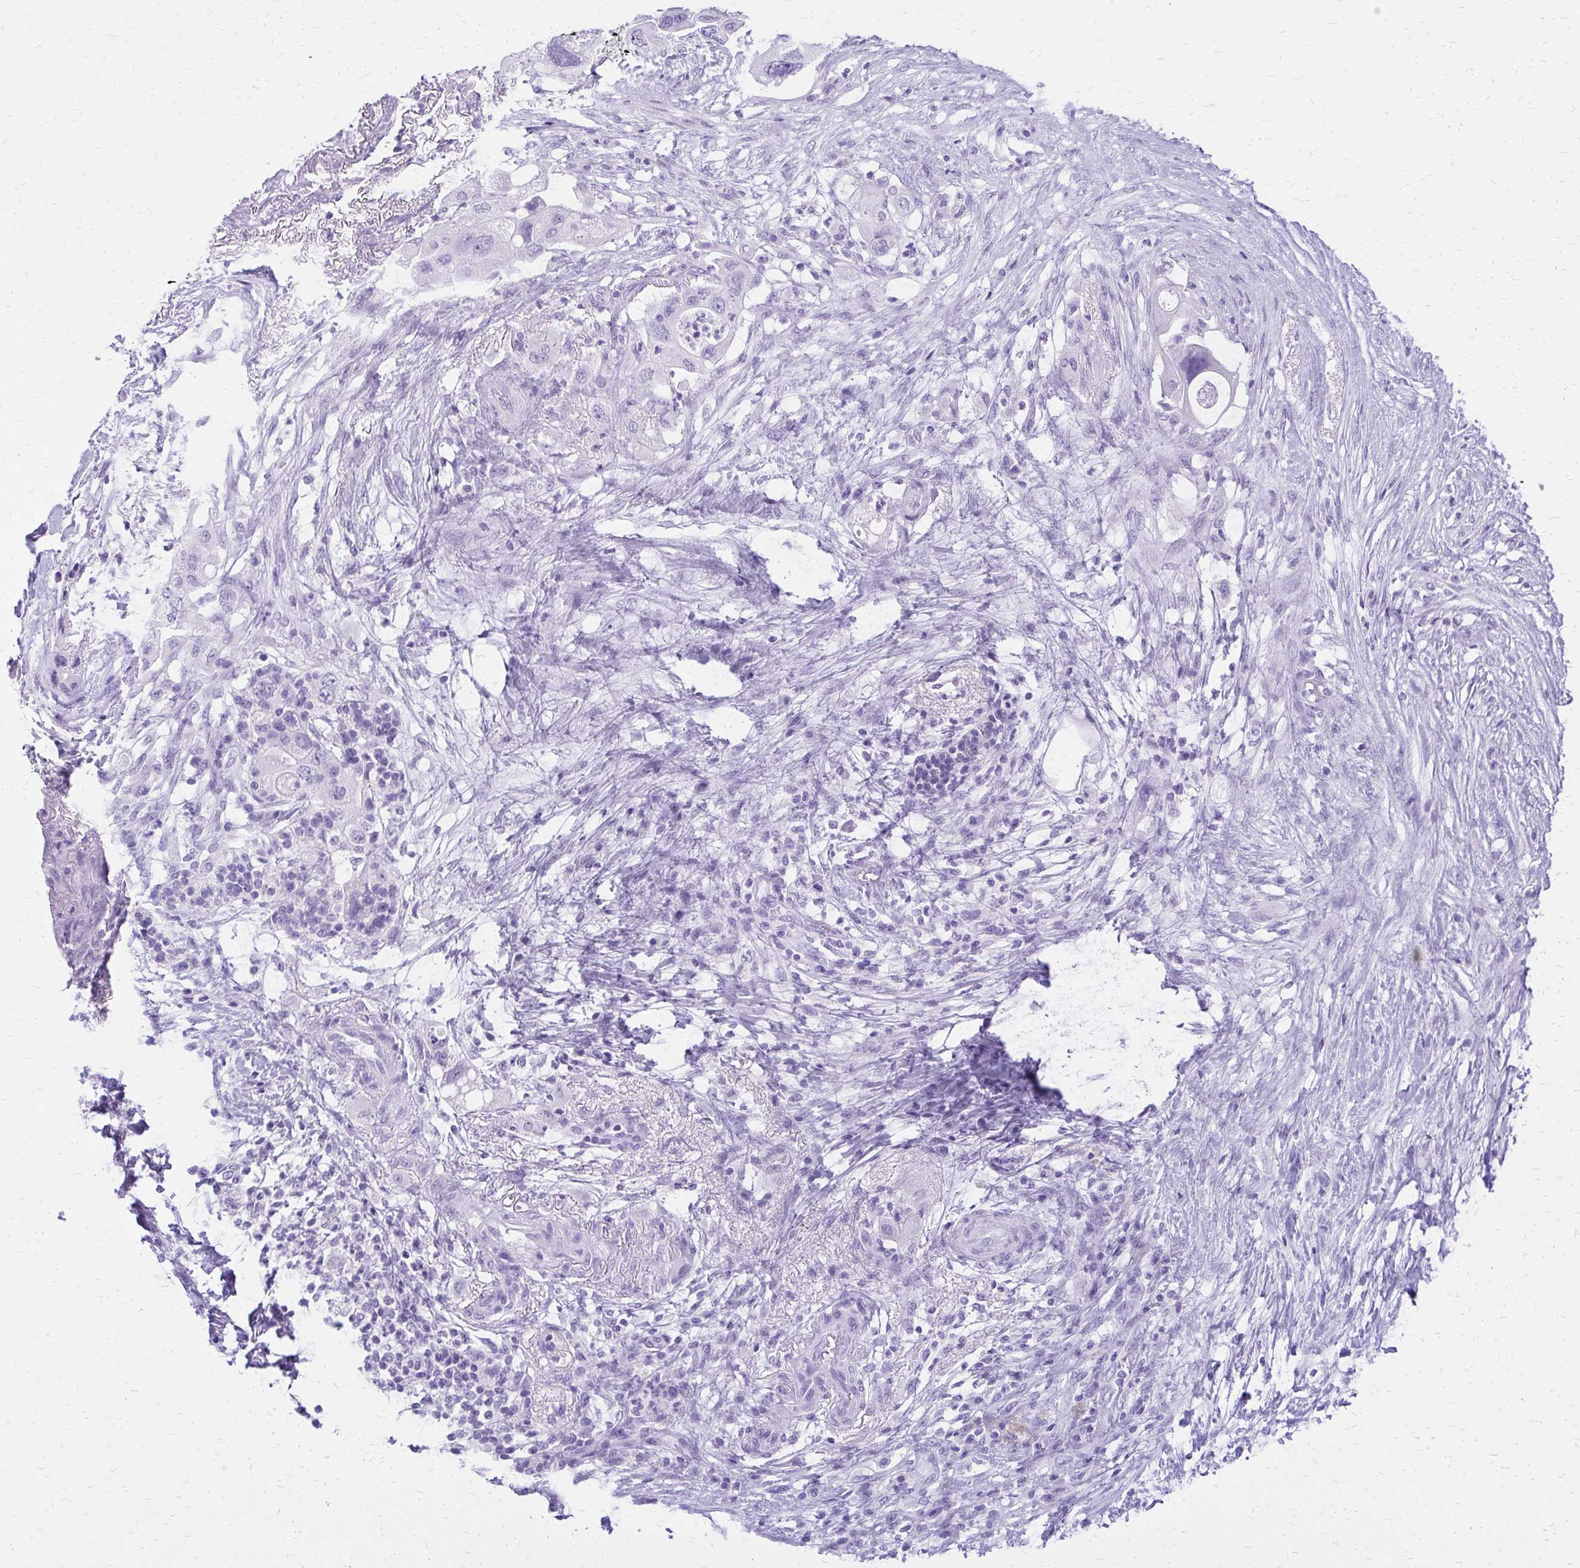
{"staining": {"intensity": "negative", "quantity": "none", "location": "none"}, "tissue": "pancreatic cancer", "cell_type": "Tumor cells", "image_type": "cancer", "snomed": [{"axis": "morphology", "description": "Adenocarcinoma, NOS"}, {"axis": "topography", "description": "Pancreas"}], "caption": "A photomicrograph of human pancreatic adenocarcinoma is negative for staining in tumor cells. (Brightfield microscopy of DAB immunohistochemistry (IHC) at high magnification).", "gene": "SLC32A1", "patient": {"sex": "female", "age": 72}}